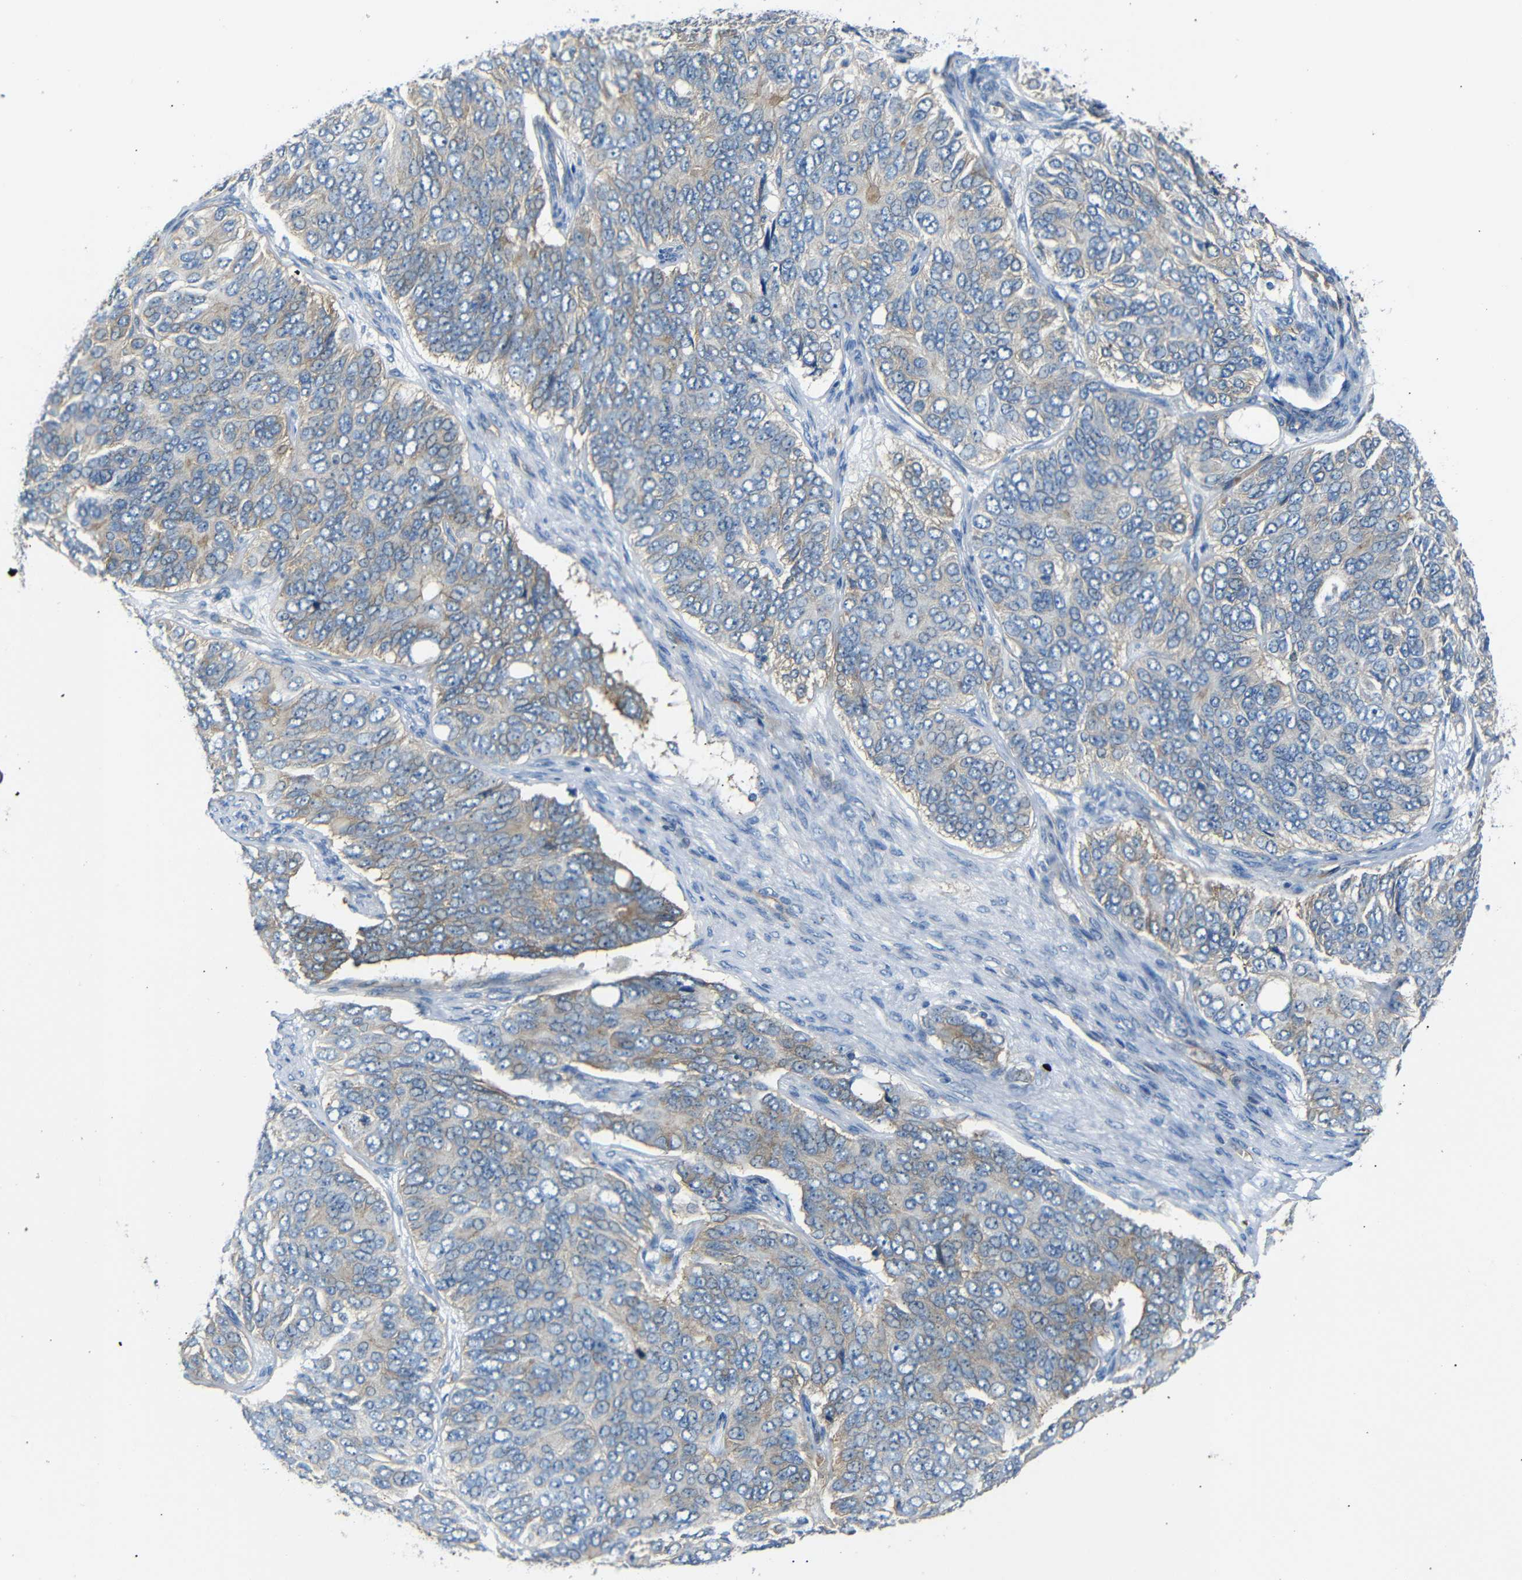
{"staining": {"intensity": "weak", "quantity": "<25%", "location": "cytoplasmic/membranous"}, "tissue": "ovarian cancer", "cell_type": "Tumor cells", "image_type": "cancer", "snomed": [{"axis": "morphology", "description": "Carcinoma, endometroid"}, {"axis": "topography", "description": "Ovary"}], "caption": "Photomicrograph shows no protein expression in tumor cells of endometroid carcinoma (ovarian) tissue.", "gene": "MYO1B", "patient": {"sex": "female", "age": 51}}